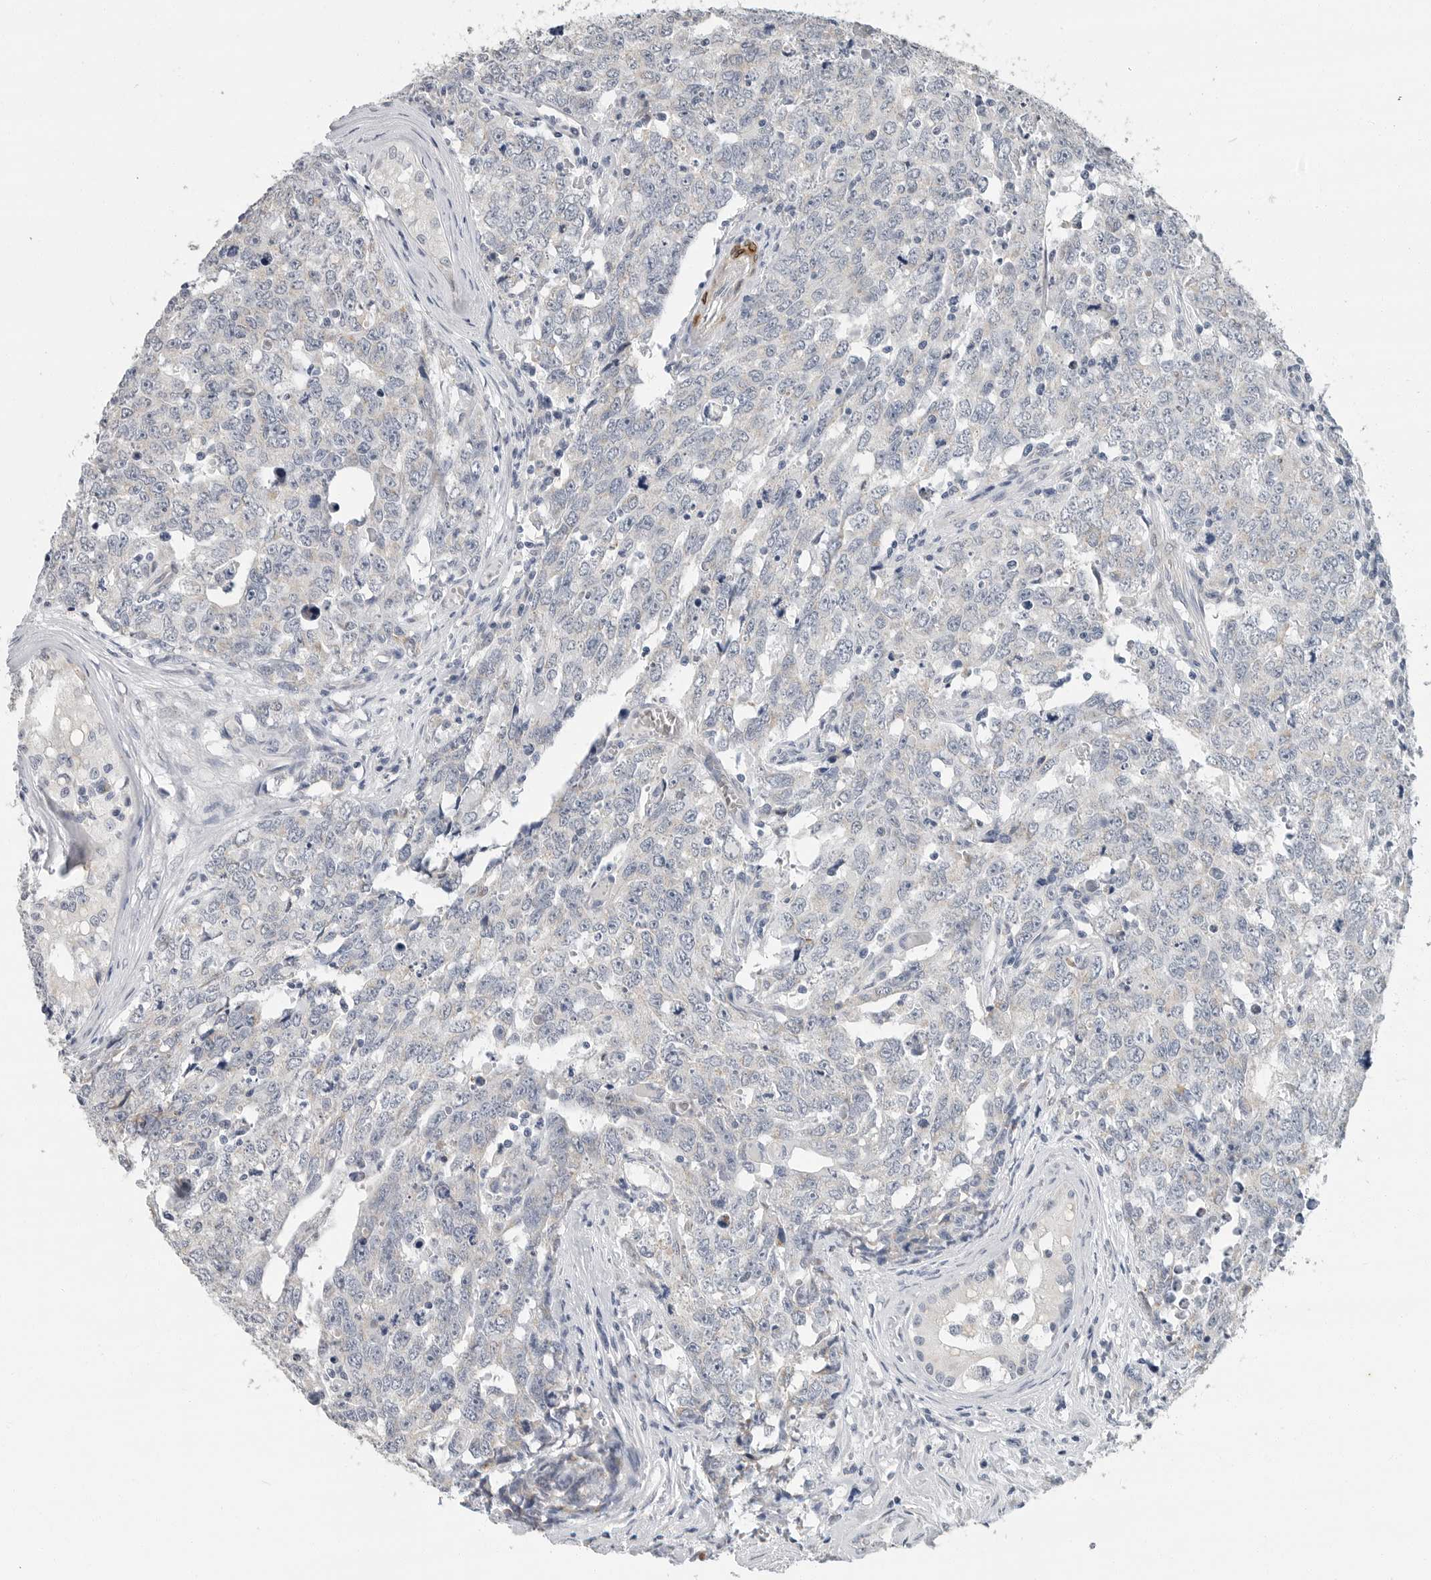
{"staining": {"intensity": "negative", "quantity": "none", "location": "none"}, "tissue": "testis cancer", "cell_type": "Tumor cells", "image_type": "cancer", "snomed": [{"axis": "morphology", "description": "Carcinoma, Embryonal, NOS"}, {"axis": "topography", "description": "Testis"}], "caption": "Immunohistochemistry (IHC) micrograph of neoplastic tissue: human testis cancer (embryonal carcinoma) stained with DAB (3,3'-diaminobenzidine) shows no significant protein staining in tumor cells.", "gene": "PLN", "patient": {"sex": "male", "age": 28}}